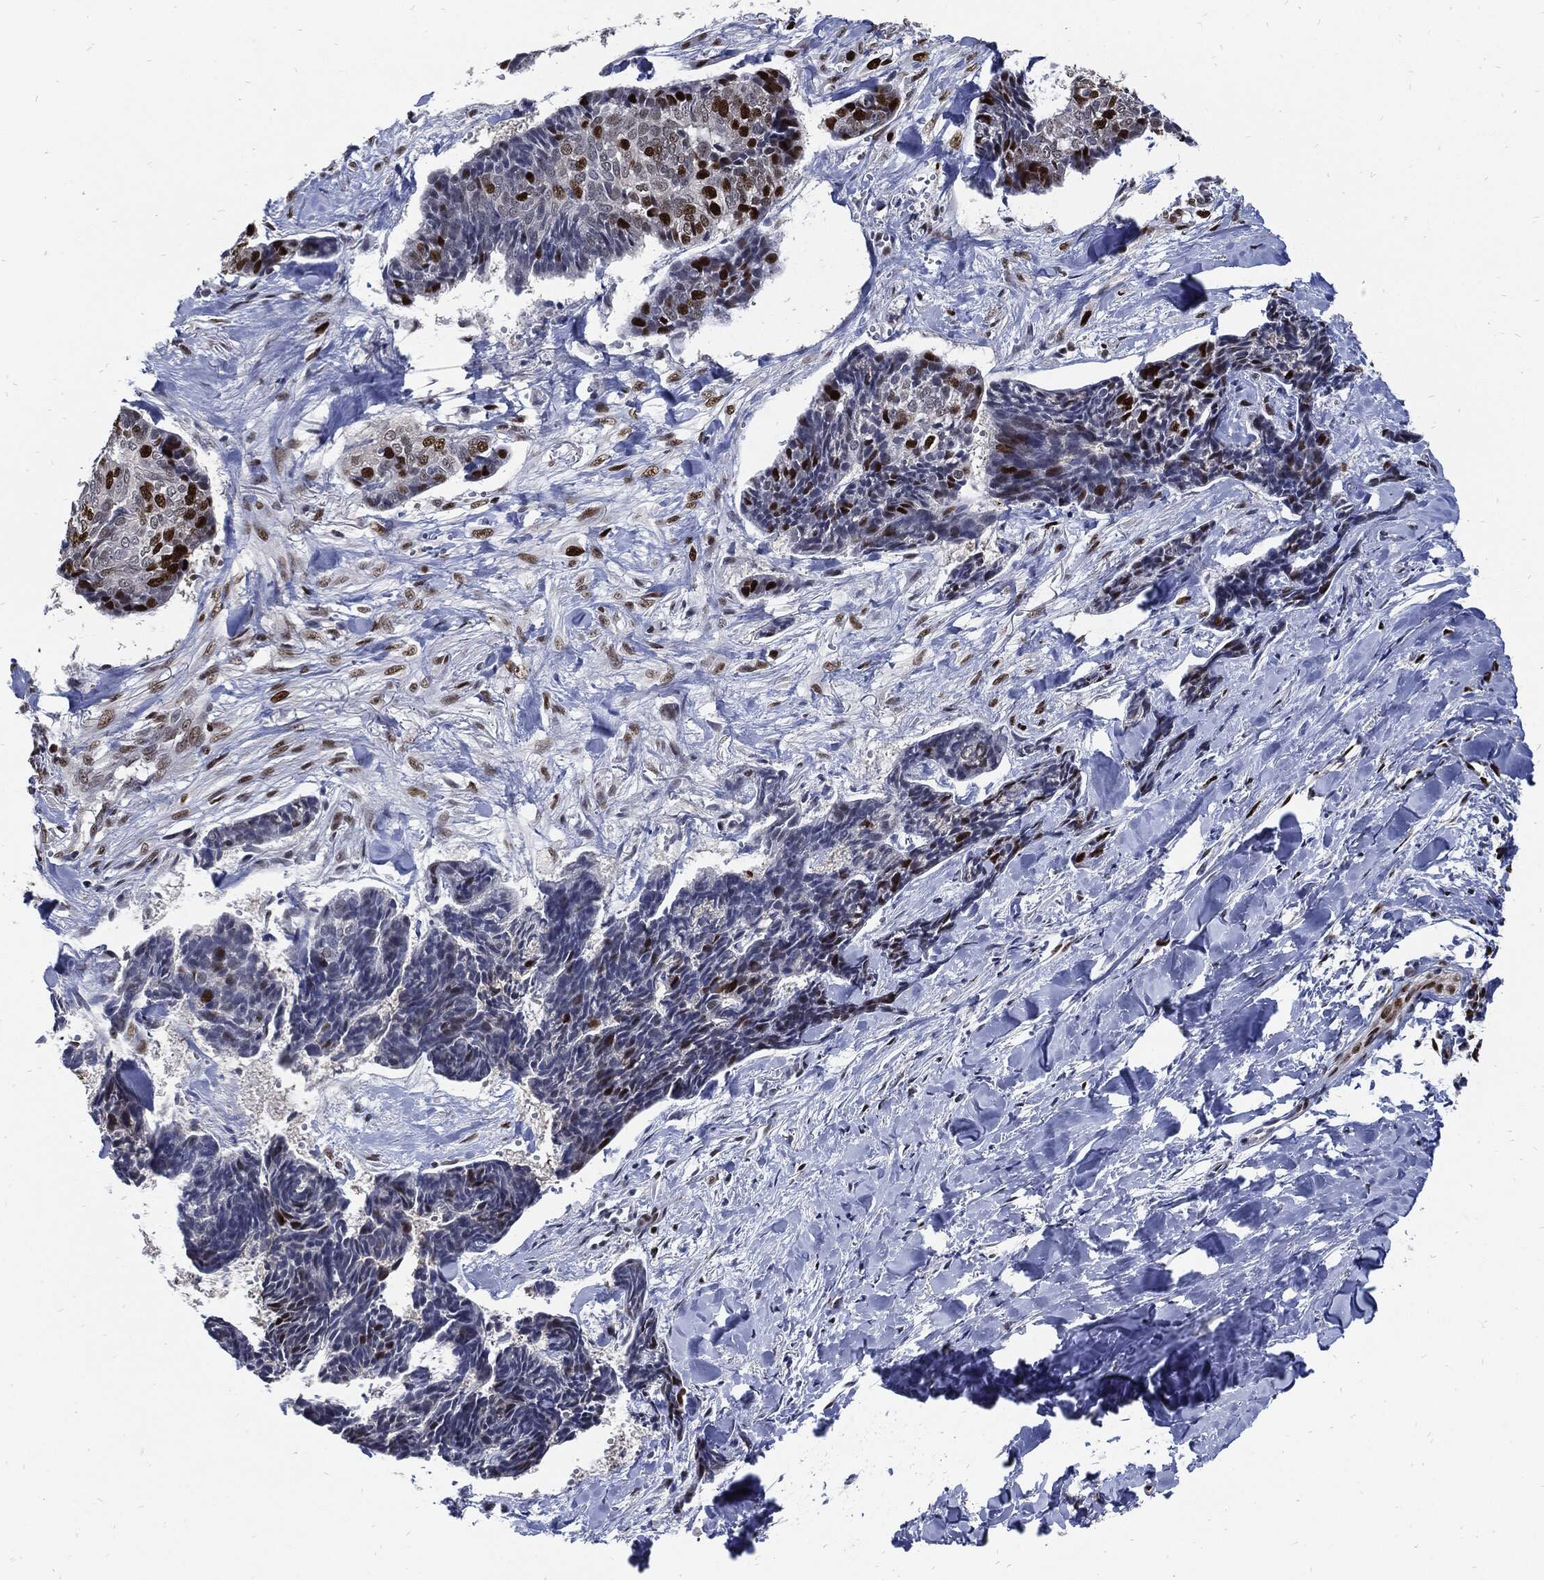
{"staining": {"intensity": "strong", "quantity": "<25%", "location": "nuclear"}, "tissue": "skin cancer", "cell_type": "Tumor cells", "image_type": "cancer", "snomed": [{"axis": "morphology", "description": "Basal cell carcinoma"}, {"axis": "topography", "description": "Skin"}], "caption": "IHC (DAB) staining of human skin cancer (basal cell carcinoma) demonstrates strong nuclear protein staining in approximately <25% of tumor cells. The staining was performed using DAB (3,3'-diaminobenzidine), with brown indicating positive protein expression. Nuclei are stained blue with hematoxylin.", "gene": "NBN", "patient": {"sex": "male", "age": 86}}